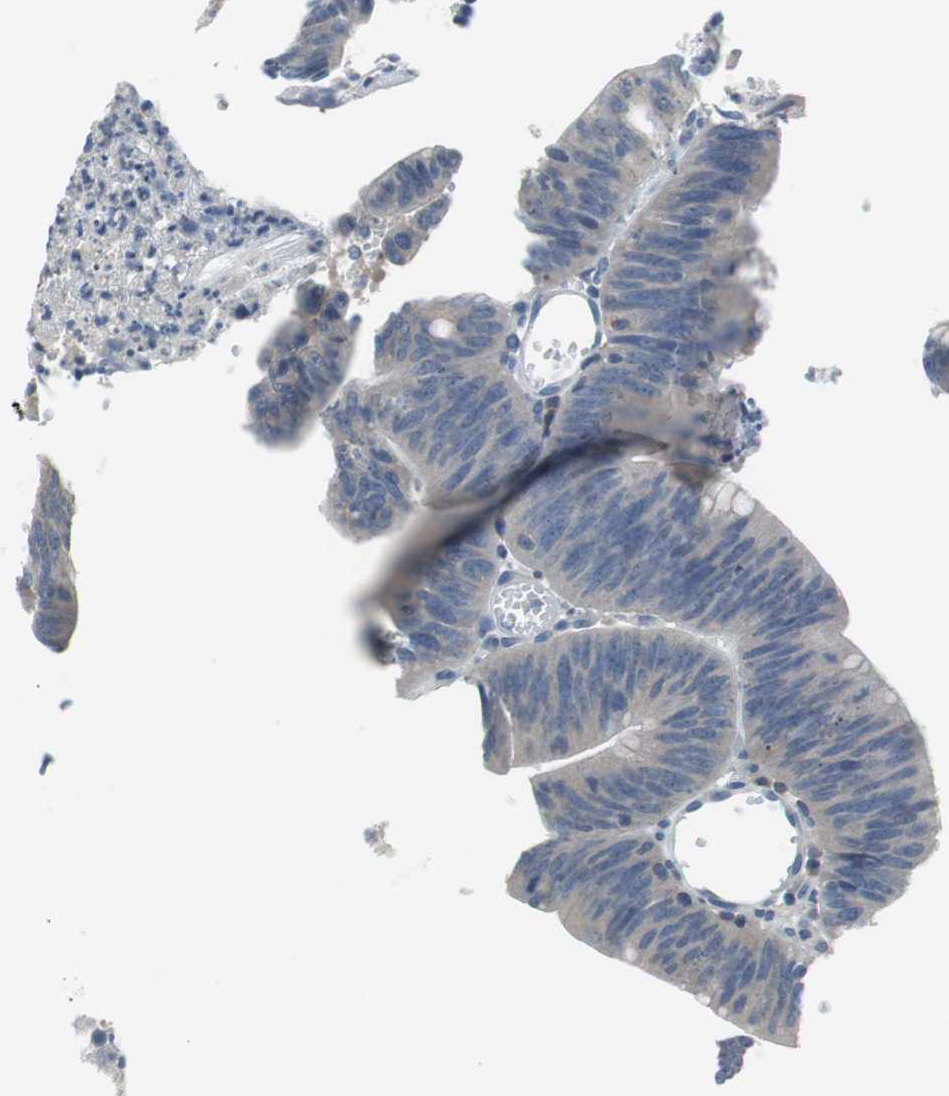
{"staining": {"intensity": "negative", "quantity": "none", "location": "none"}, "tissue": "colorectal cancer", "cell_type": "Tumor cells", "image_type": "cancer", "snomed": [{"axis": "morphology", "description": "Adenocarcinoma, NOS"}, {"axis": "topography", "description": "Rectum"}], "caption": "Immunohistochemical staining of colorectal cancer (adenocarcinoma) demonstrates no significant expression in tumor cells.", "gene": "GLCCI1", "patient": {"sex": "female", "age": 66}}